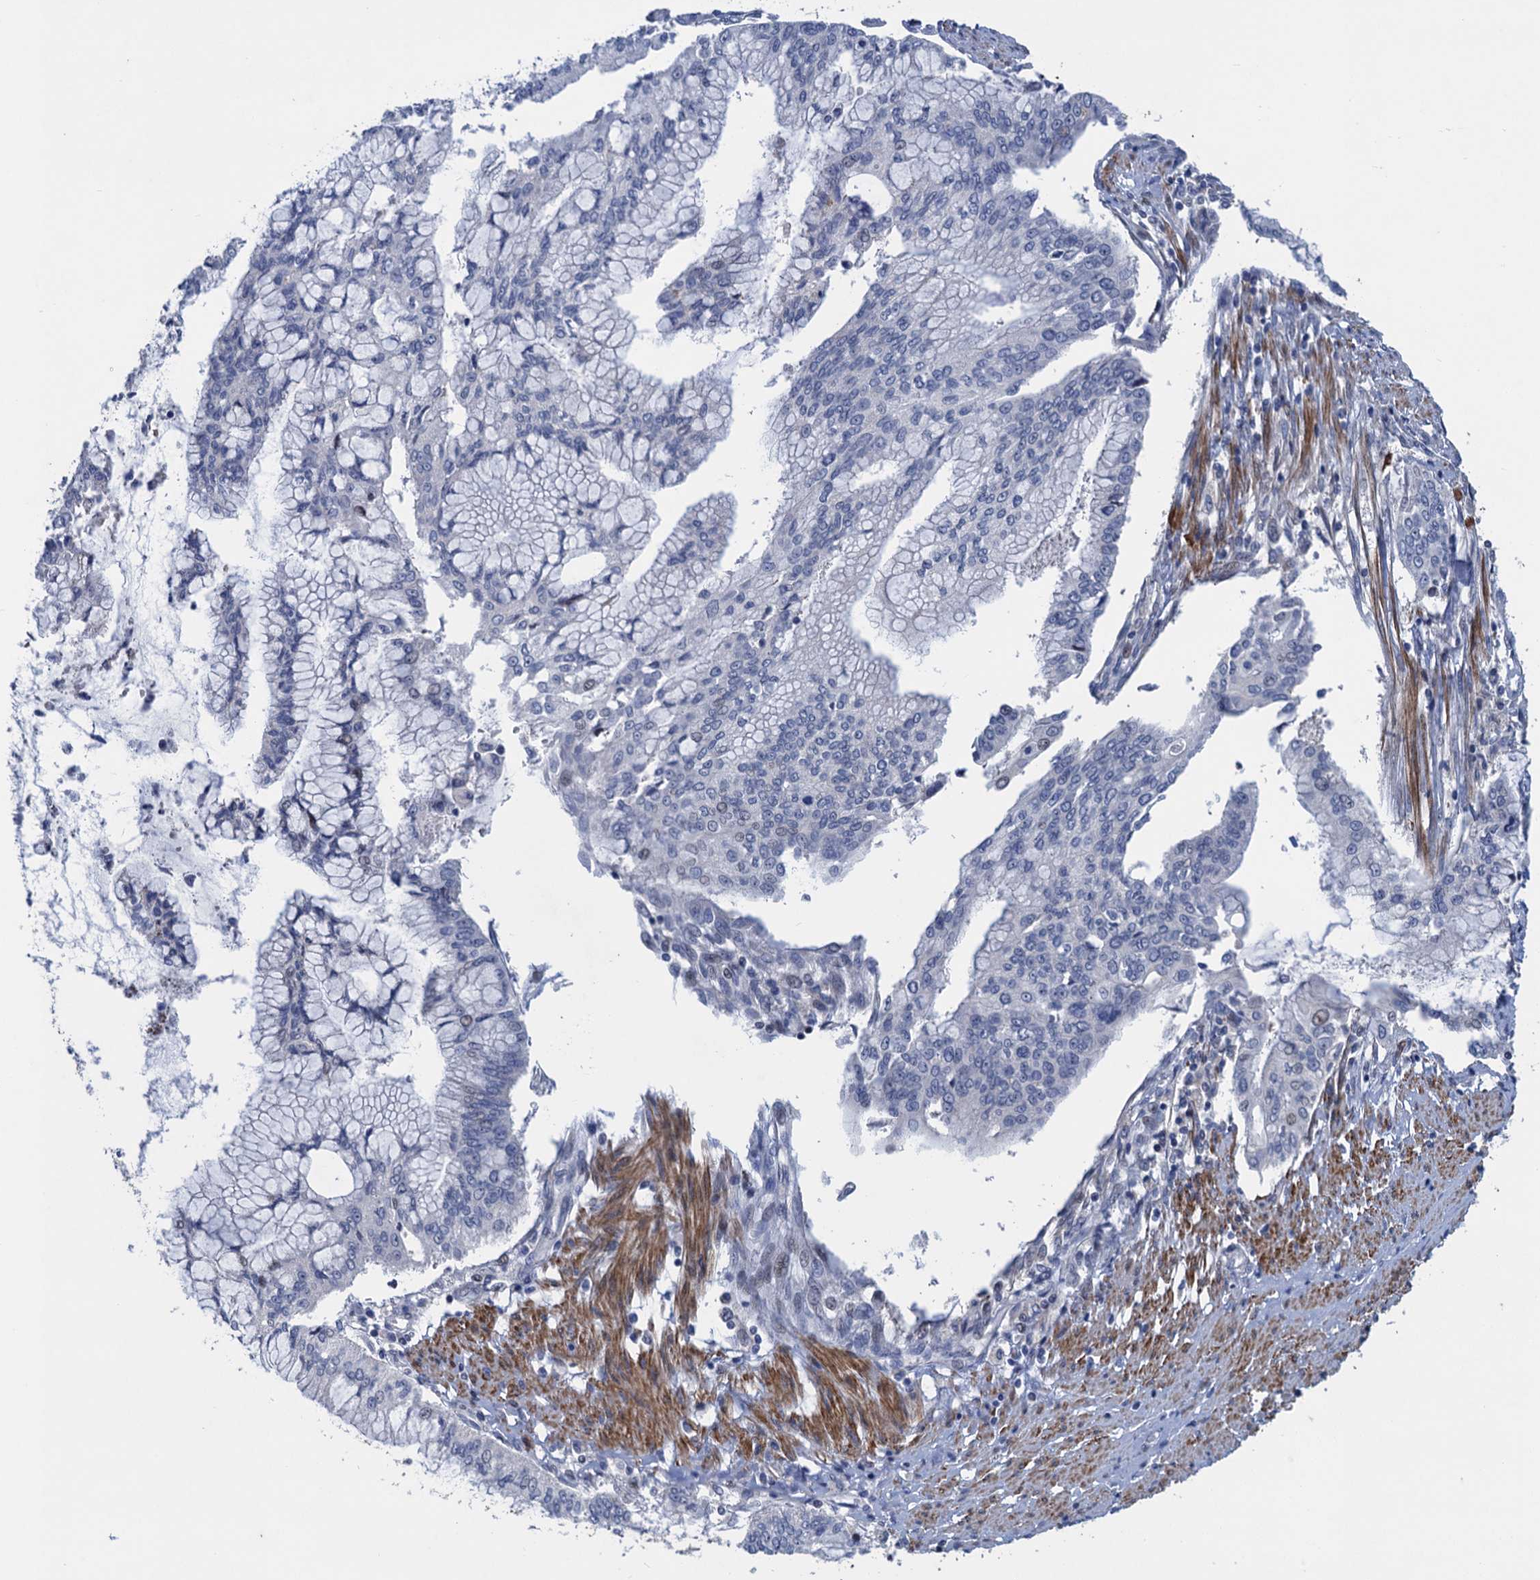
{"staining": {"intensity": "negative", "quantity": "none", "location": "none"}, "tissue": "pancreatic cancer", "cell_type": "Tumor cells", "image_type": "cancer", "snomed": [{"axis": "morphology", "description": "Adenocarcinoma, NOS"}, {"axis": "topography", "description": "Pancreas"}], "caption": "Immunohistochemical staining of pancreatic cancer demonstrates no significant positivity in tumor cells.", "gene": "ESYT3", "patient": {"sex": "male", "age": 46}}